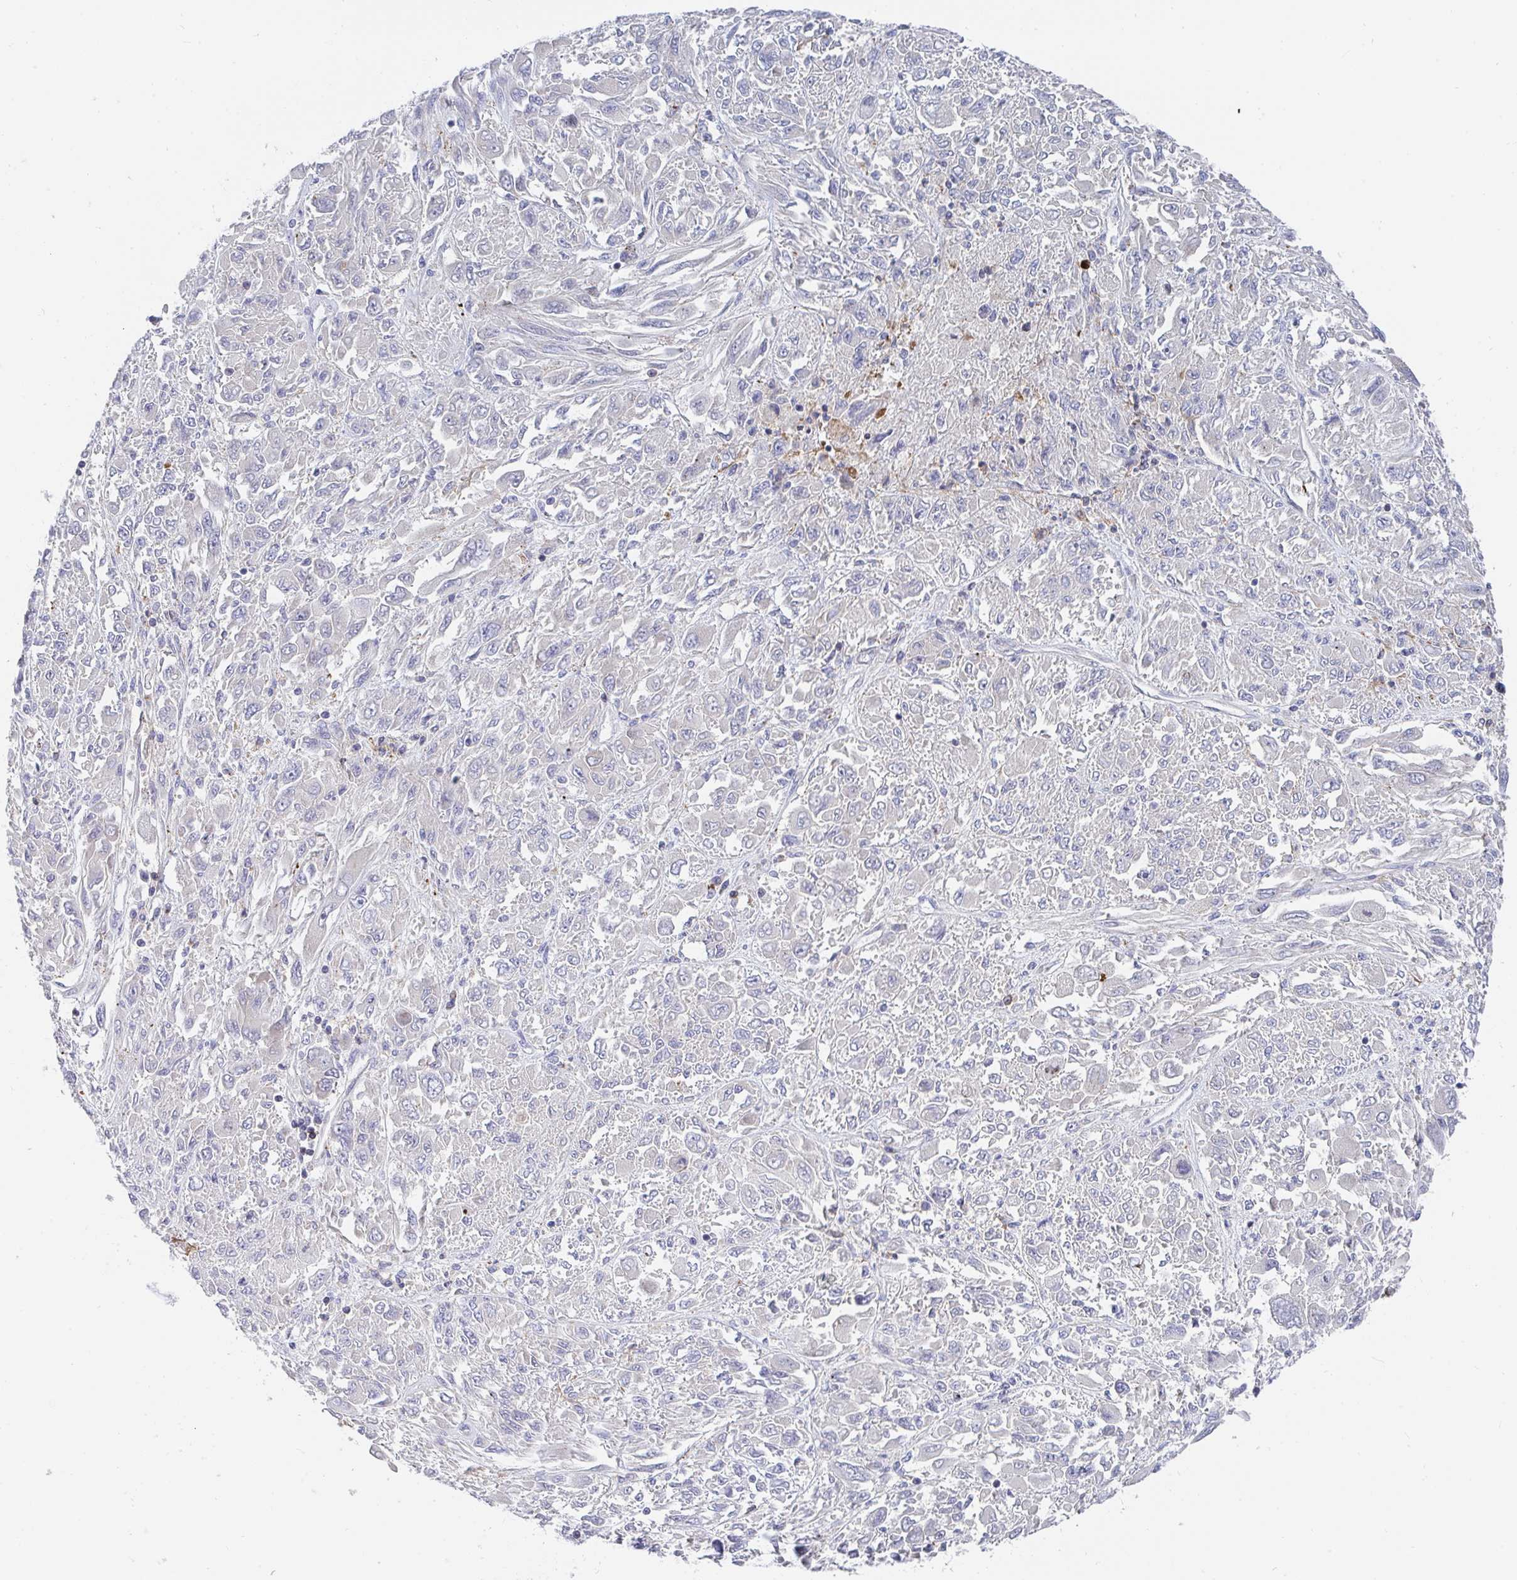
{"staining": {"intensity": "negative", "quantity": "none", "location": "none"}, "tissue": "melanoma", "cell_type": "Tumor cells", "image_type": "cancer", "snomed": [{"axis": "morphology", "description": "Malignant melanoma, NOS"}, {"axis": "topography", "description": "Skin"}], "caption": "There is no significant staining in tumor cells of melanoma.", "gene": "FRMD3", "patient": {"sex": "female", "age": 91}}